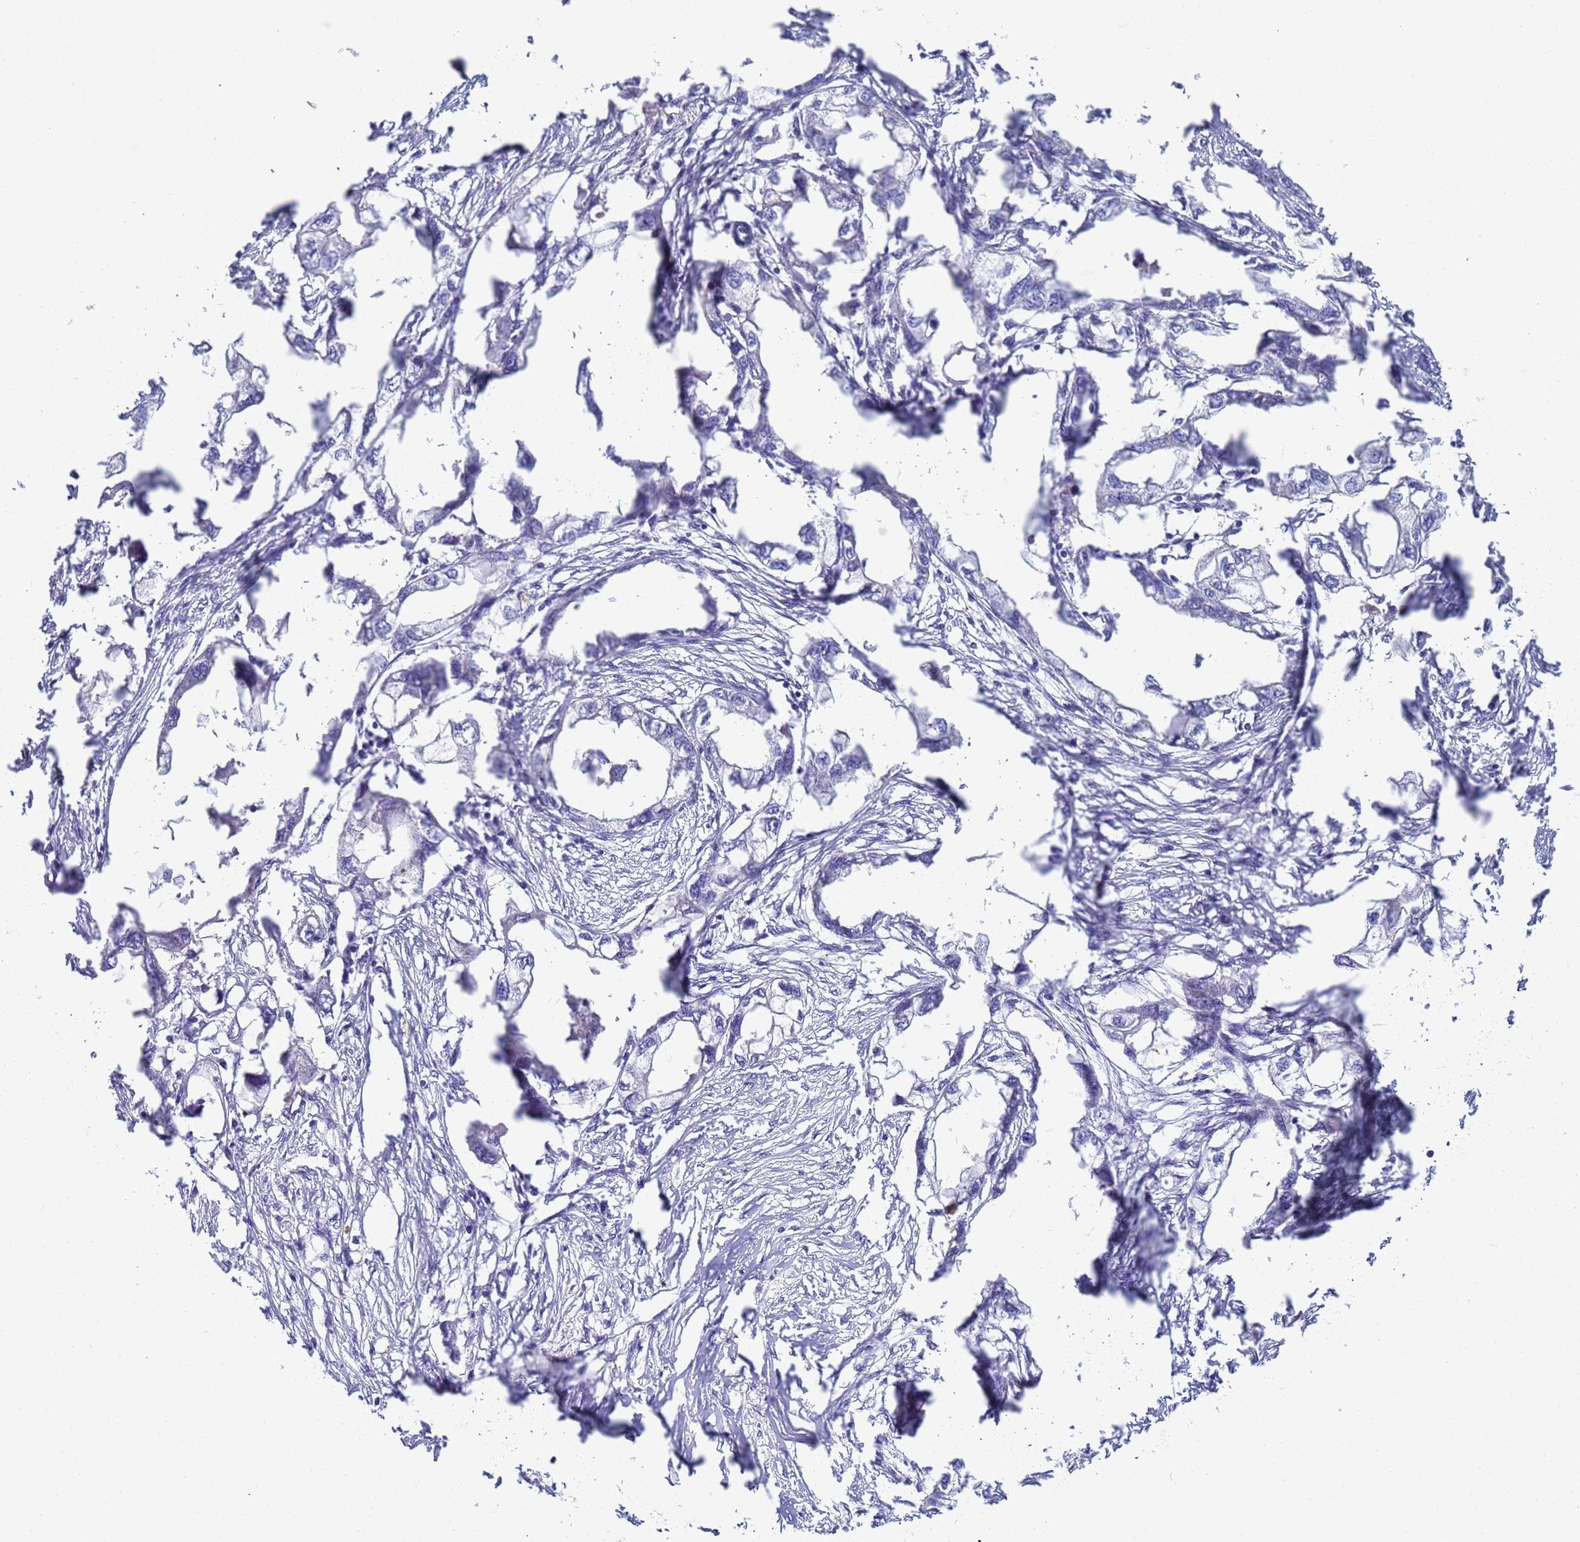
{"staining": {"intensity": "negative", "quantity": "none", "location": "none"}, "tissue": "endometrial cancer", "cell_type": "Tumor cells", "image_type": "cancer", "snomed": [{"axis": "morphology", "description": "Adenocarcinoma, NOS"}, {"axis": "morphology", "description": "Adenocarcinoma, metastatic, NOS"}, {"axis": "topography", "description": "Adipose tissue"}, {"axis": "topography", "description": "Endometrium"}], "caption": "IHC of adenocarcinoma (endometrial) shows no expression in tumor cells.", "gene": "TBCD", "patient": {"sex": "female", "age": 67}}